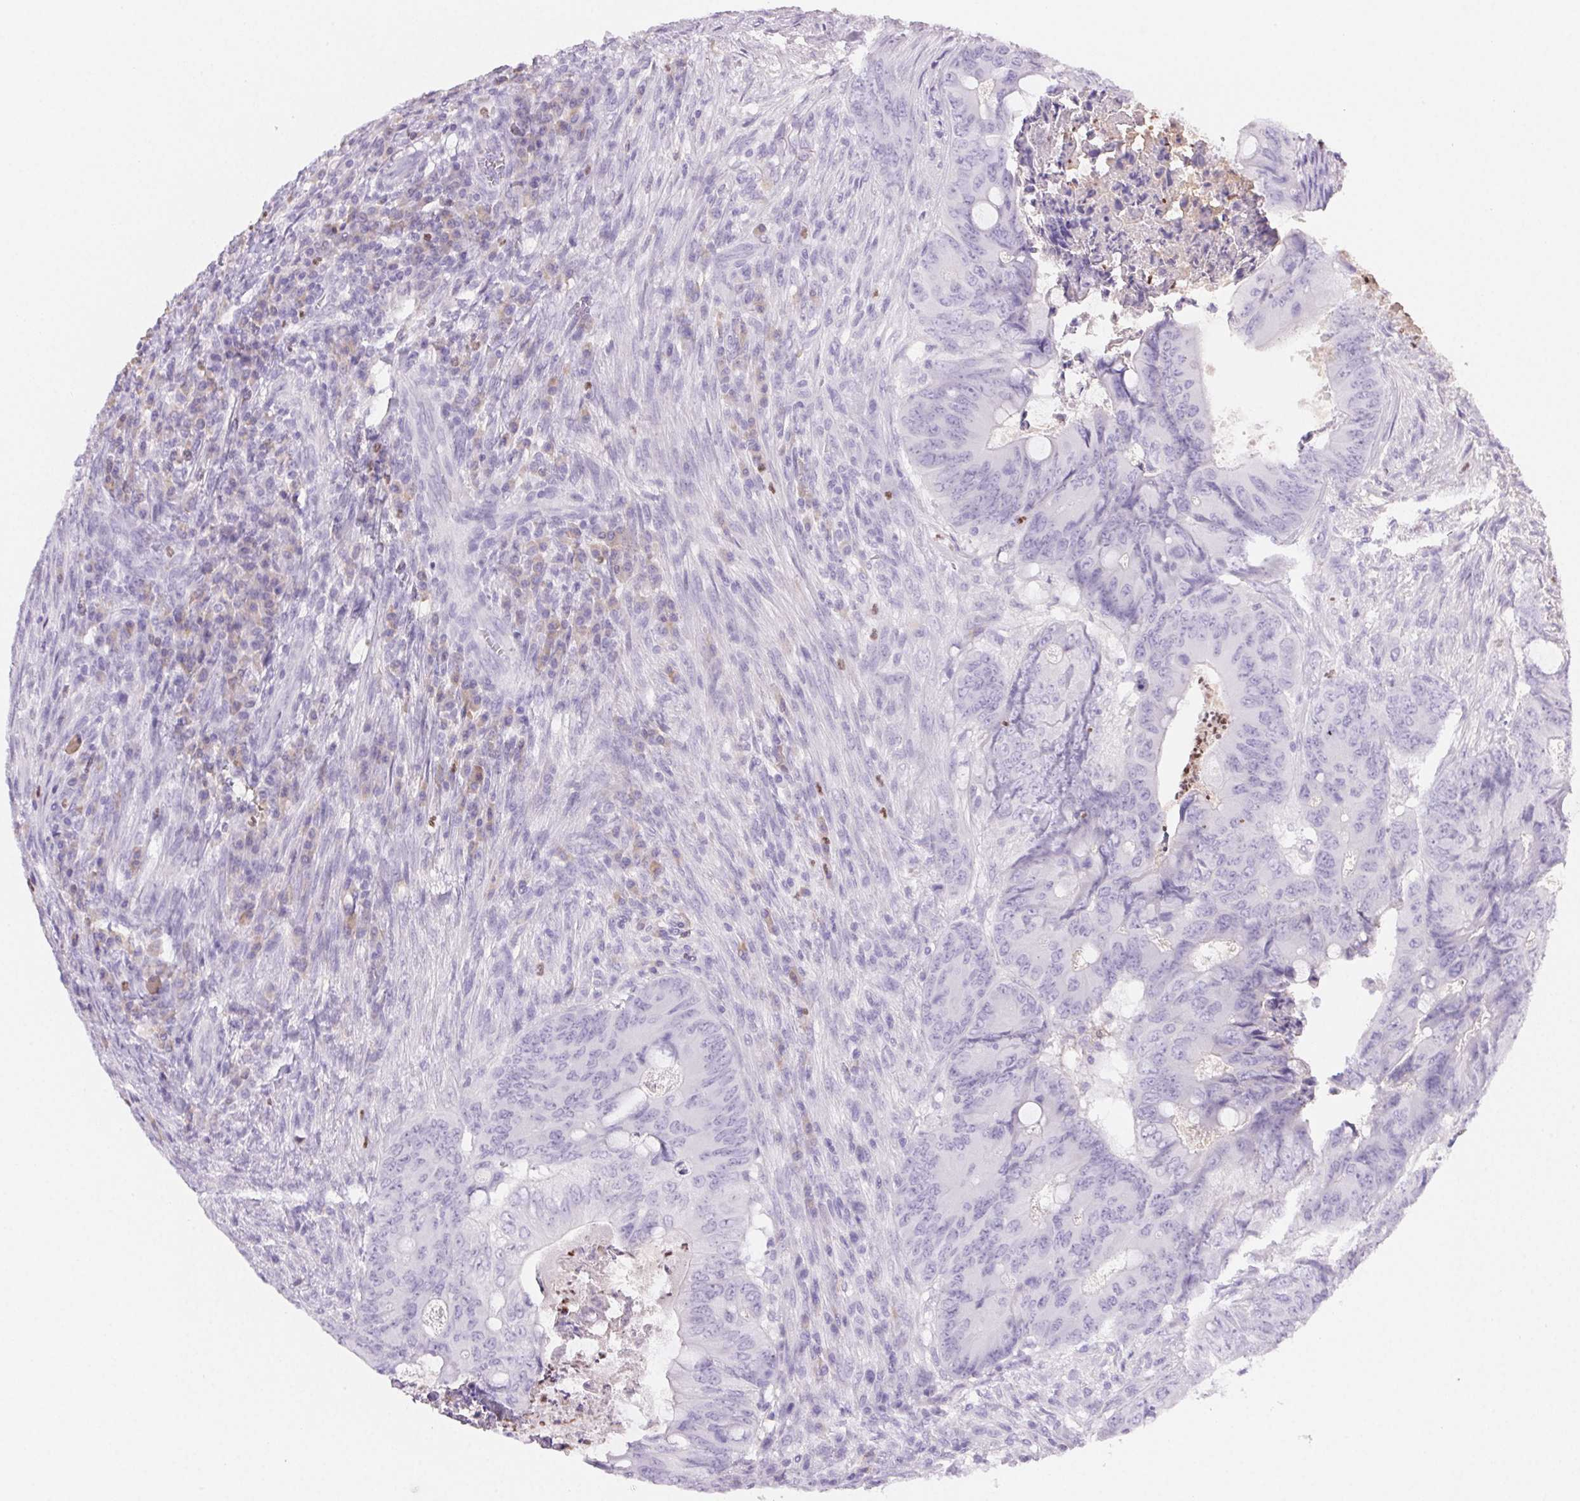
{"staining": {"intensity": "negative", "quantity": "none", "location": "none"}, "tissue": "colorectal cancer", "cell_type": "Tumor cells", "image_type": "cancer", "snomed": [{"axis": "morphology", "description": "Adenocarcinoma, NOS"}, {"axis": "topography", "description": "Colon"}], "caption": "Immunohistochemistry (IHC) of human colorectal cancer (adenocarcinoma) displays no expression in tumor cells.", "gene": "PADI4", "patient": {"sex": "female", "age": 74}}